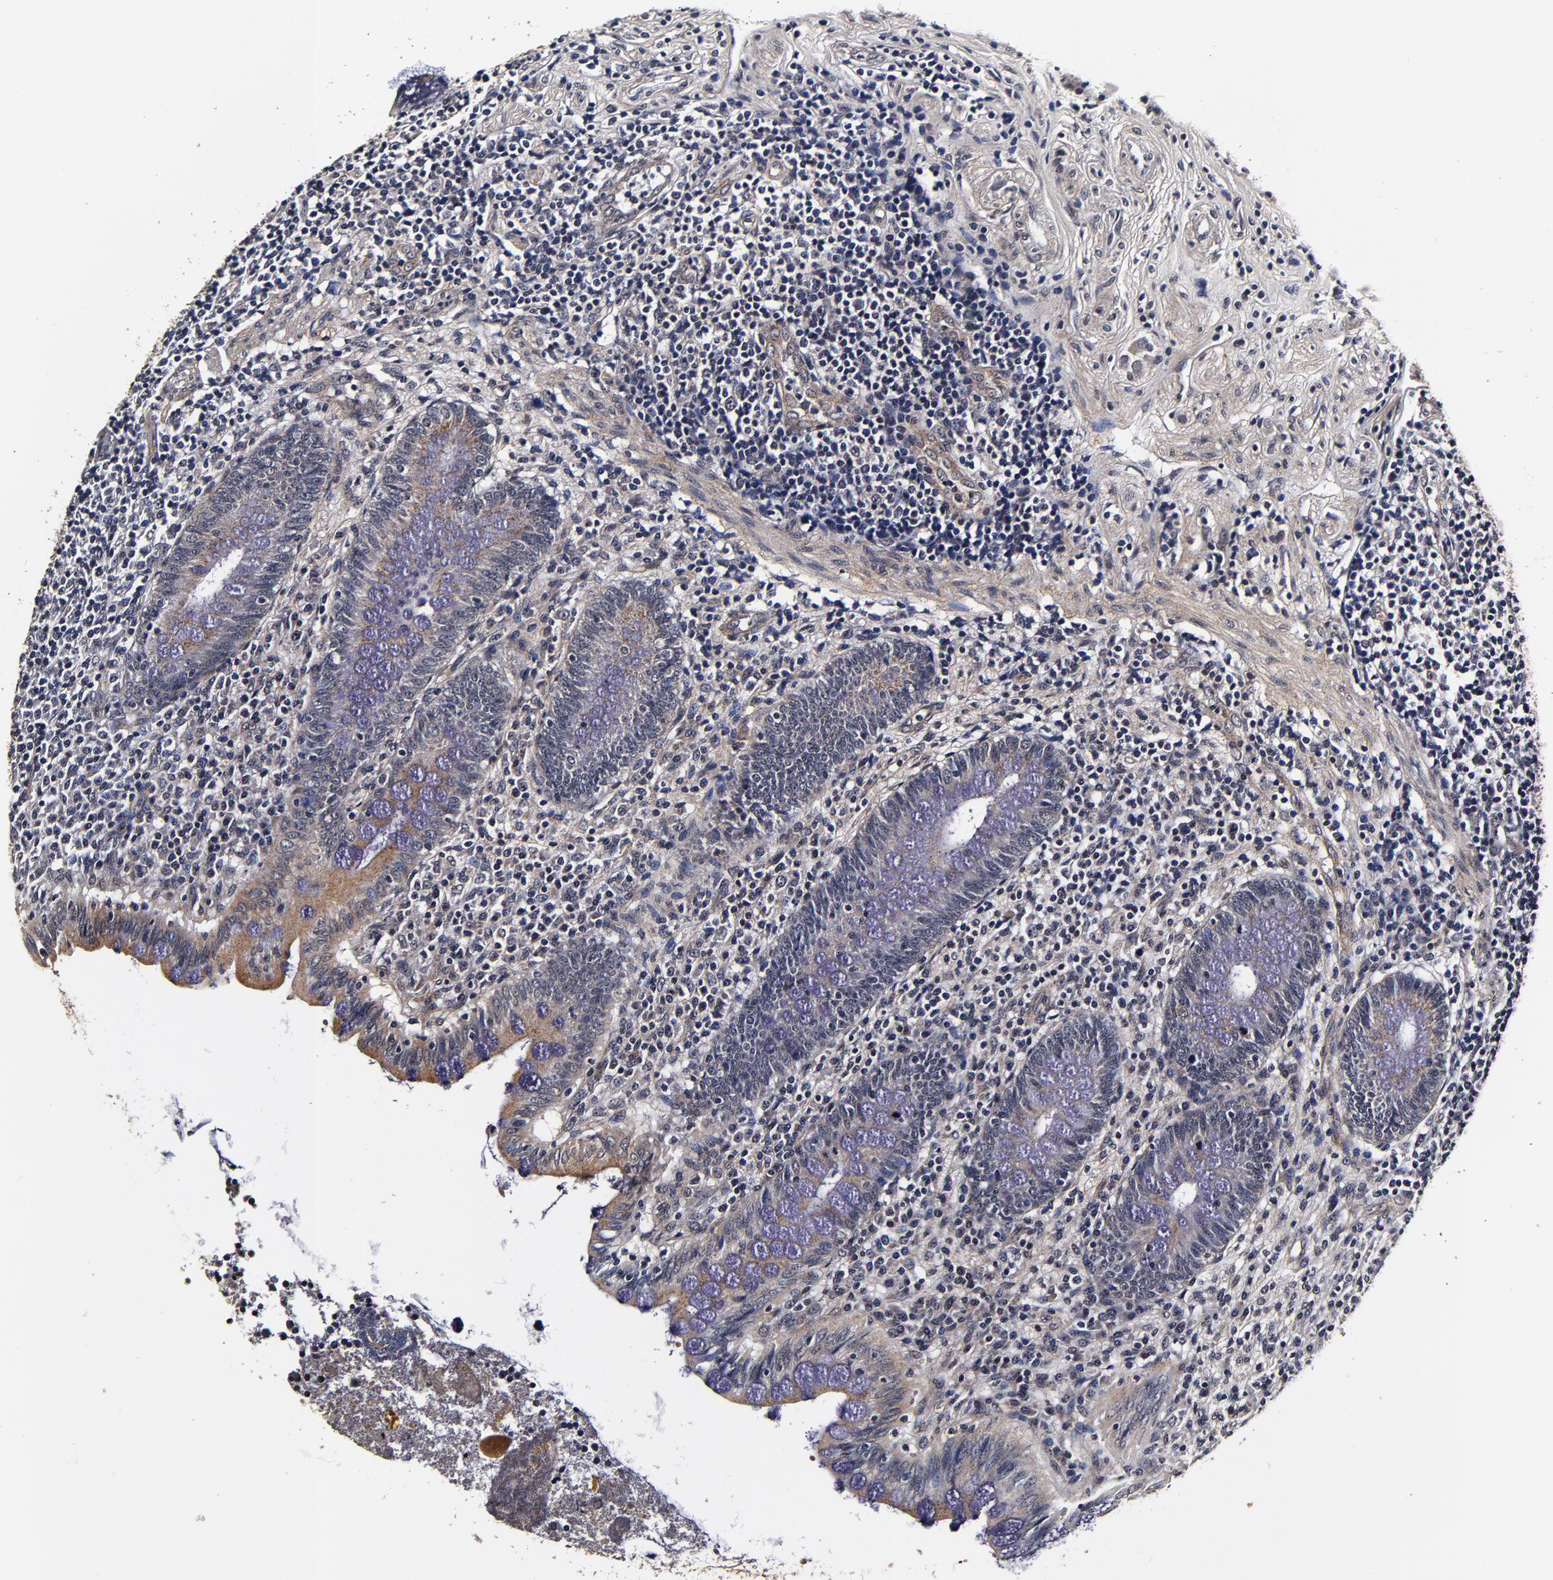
{"staining": {"intensity": "moderate", "quantity": "25%-75%", "location": "cytoplasmic/membranous"}, "tissue": "appendix", "cell_type": "Glandular cells", "image_type": "normal", "snomed": [{"axis": "morphology", "description": "Normal tissue, NOS"}, {"axis": "topography", "description": "Appendix"}], "caption": "A brown stain labels moderate cytoplasmic/membranous expression of a protein in glandular cells of benign human appendix. (Brightfield microscopy of DAB IHC at high magnification).", "gene": "MMP15", "patient": {"sex": "female", "age": 66}}